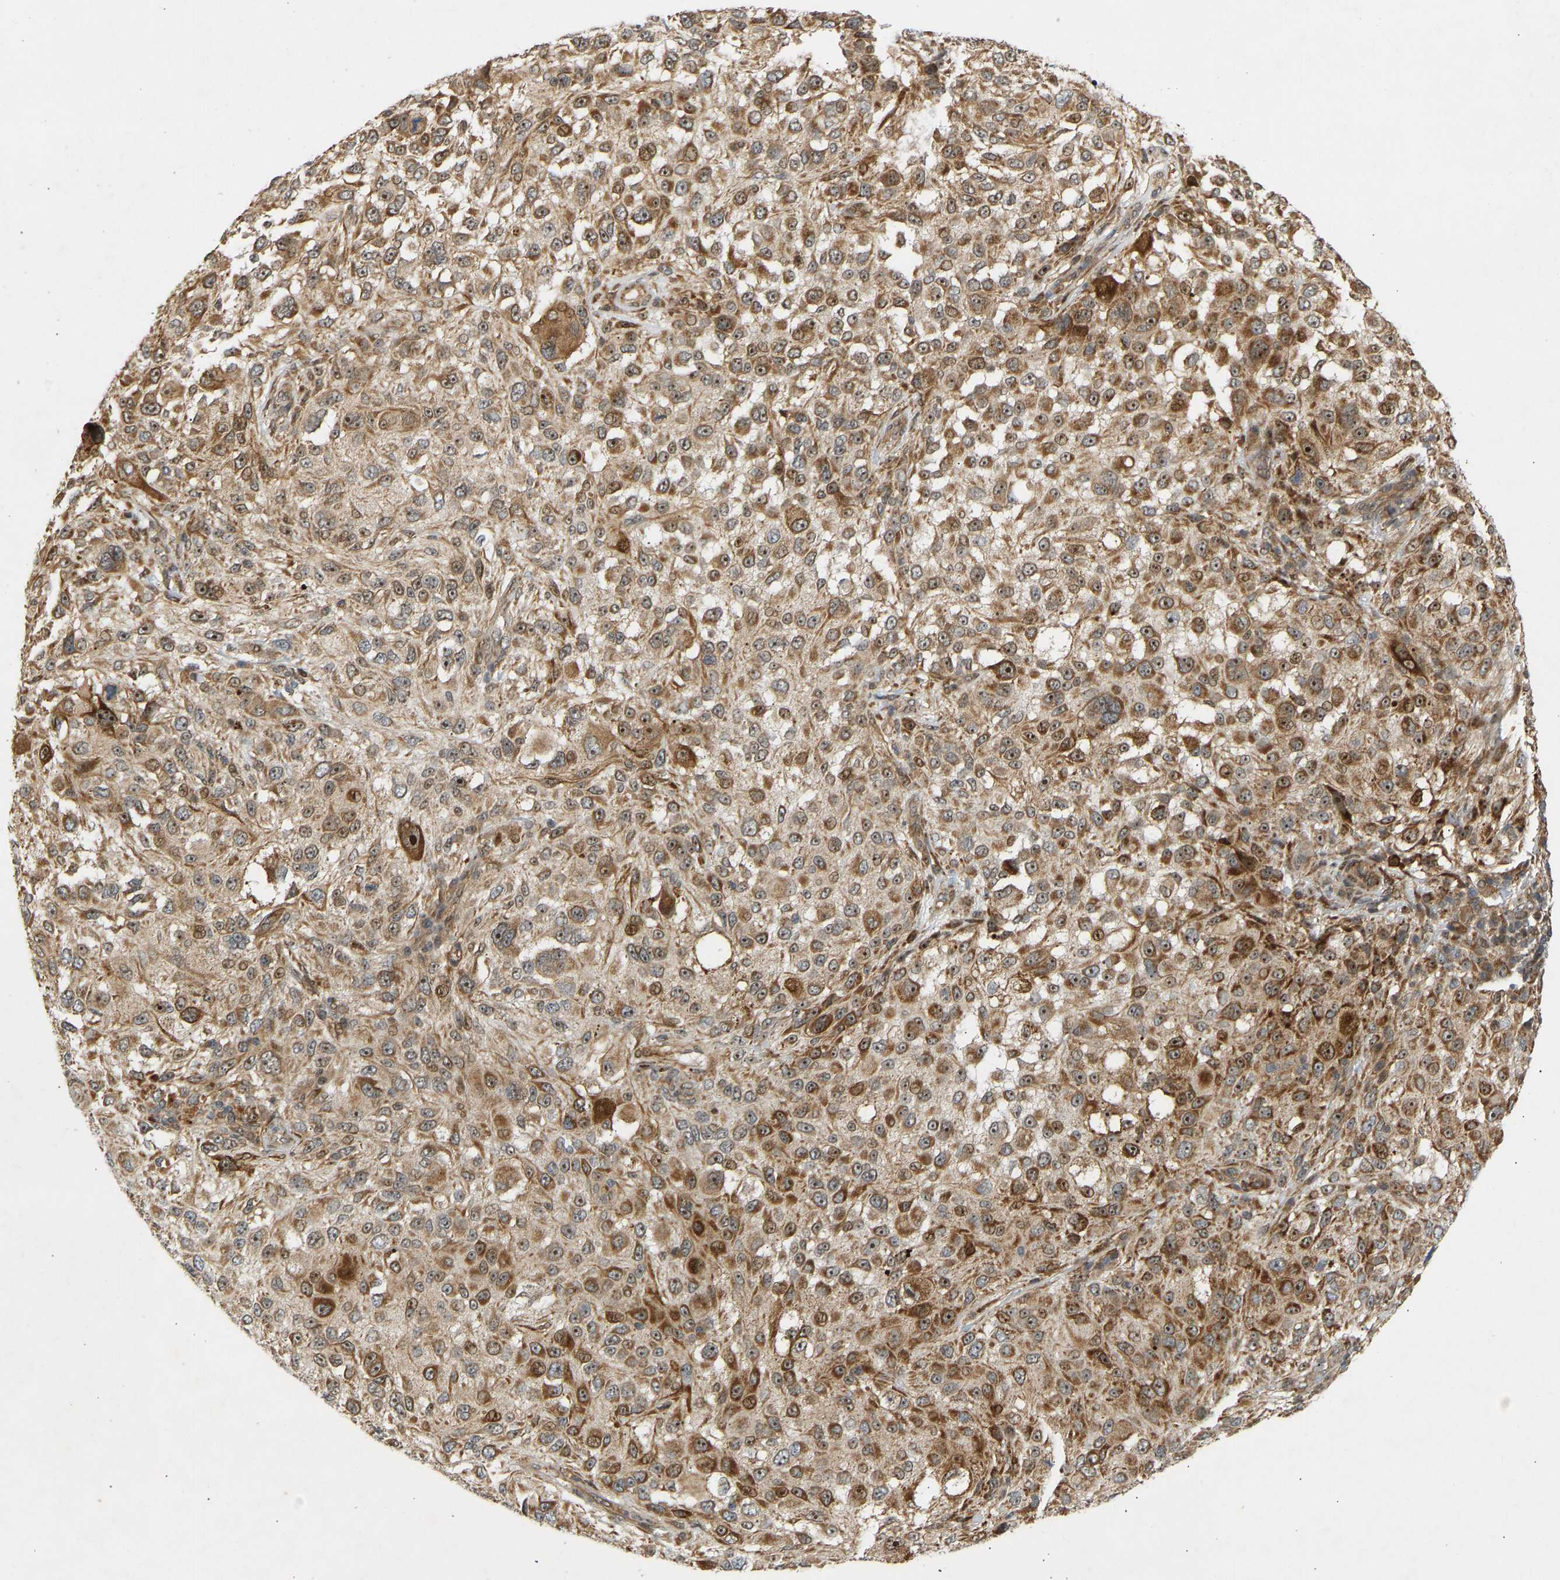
{"staining": {"intensity": "moderate", "quantity": ">75%", "location": "cytoplasmic/membranous,nuclear"}, "tissue": "melanoma", "cell_type": "Tumor cells", "image_type": "cancer", "snomed": [{"axis": "morphology", "description": "Necrosis, NOS"}, {"axis": "morphology", "description": "Malignant melanoma, NOS"}, {"axis": "topography", "description": "Skin"}], "caption": "Protein analysis of malignant melanoma tissue reveals moderate cytoplasmic/membranous and nuclear staining in approximately >75% of tumor cells.", "gene": "BAG1", "patient": {"sex": "female", "age": 87}}